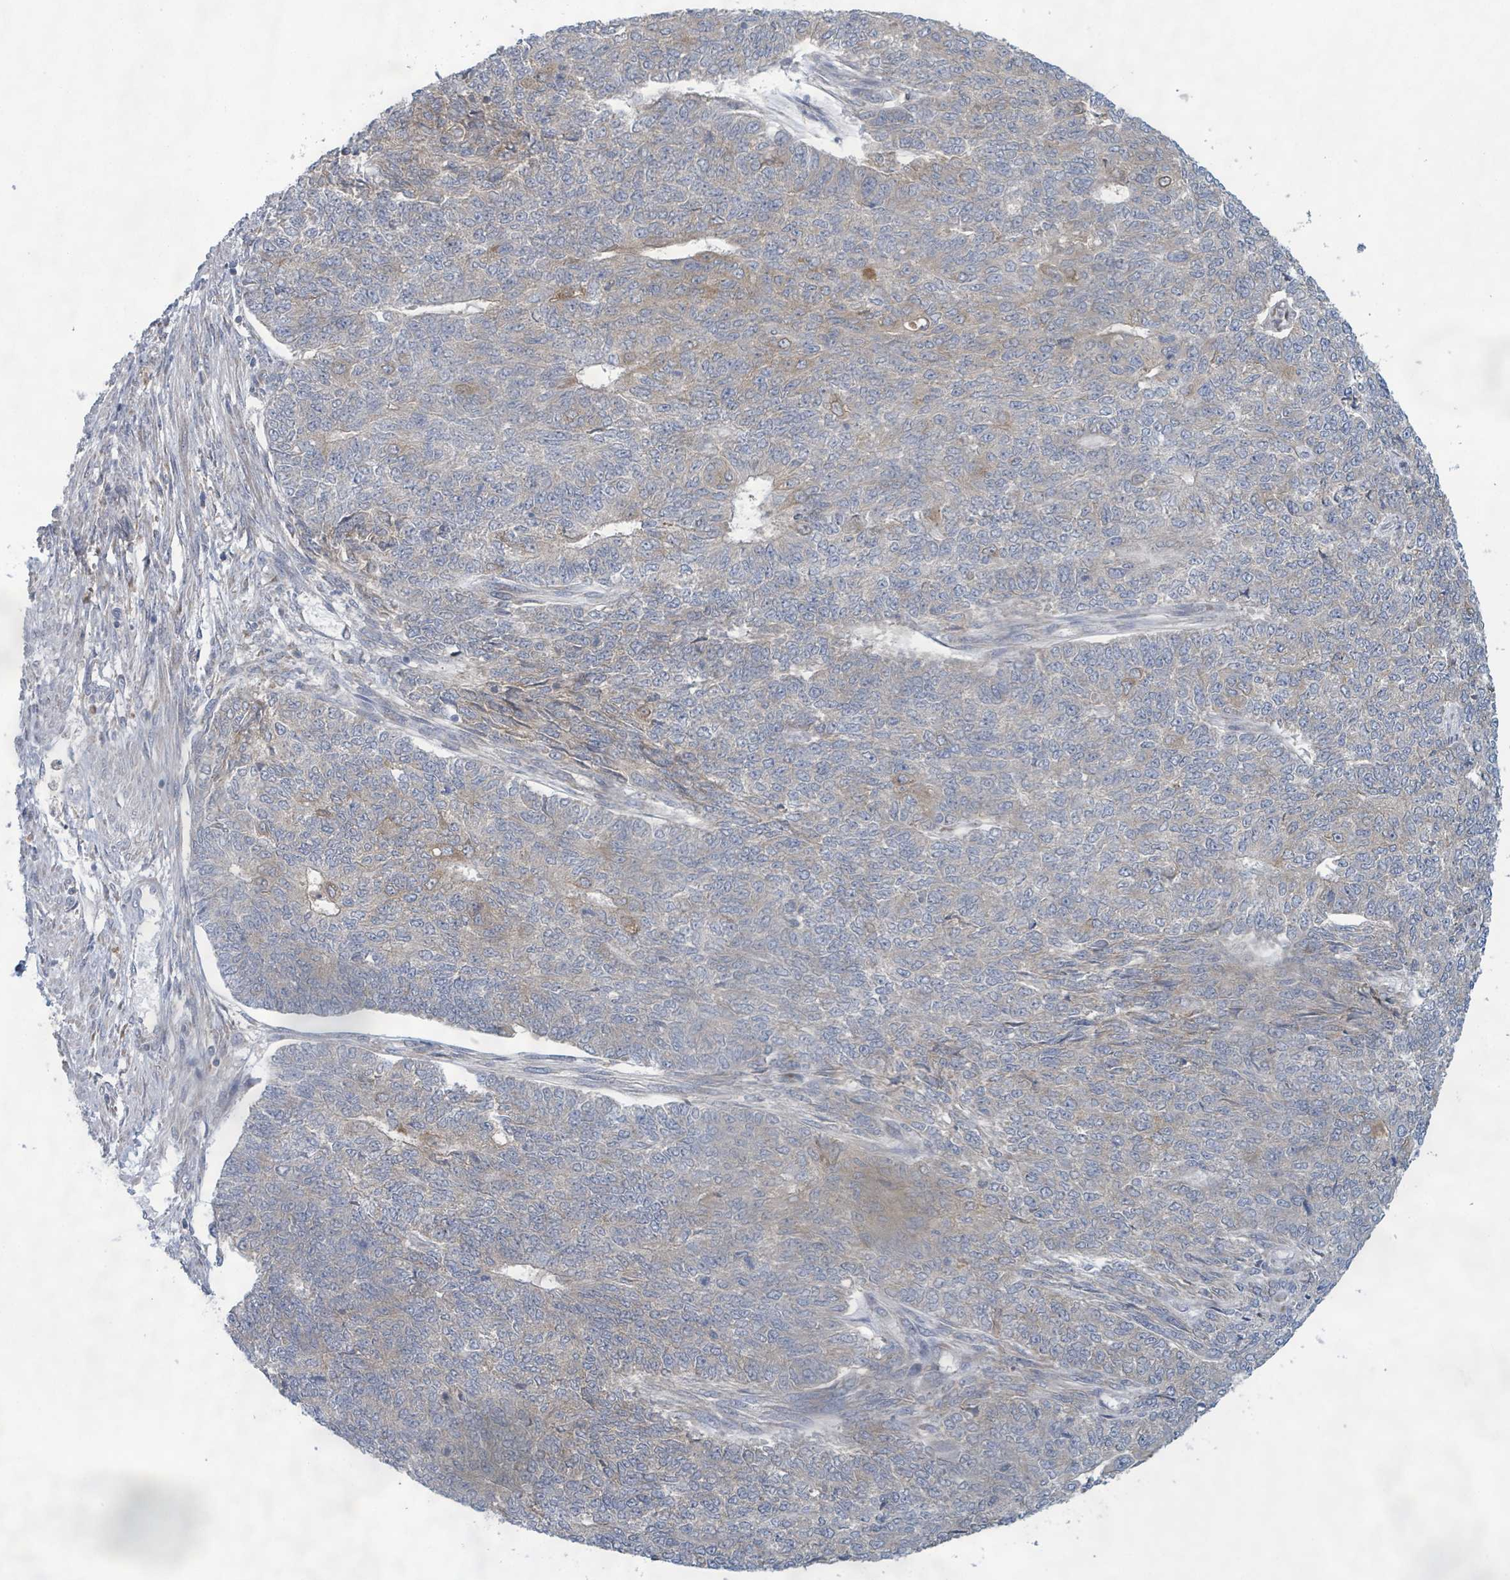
{"staining": {"intensity": "weak", "quantity": "<25%", "location": "cytoplasmic/membranous"}, "tissue": "endometrial cancer", "cell_type": "Tumor cells", "image_type": "cancer", "snomed": [{"axis": "morphology", "description": "Adenocarcinoma, NOS"}, {"axis": "topography", "description": "Endometrium"}], "caption": "Micrograph shows no protein positivity in tumor cells of adenocarcinoma (endometrial) tissue.", "gene": "ATP13A1", "patient": {"sex": "female", "age": 32}}